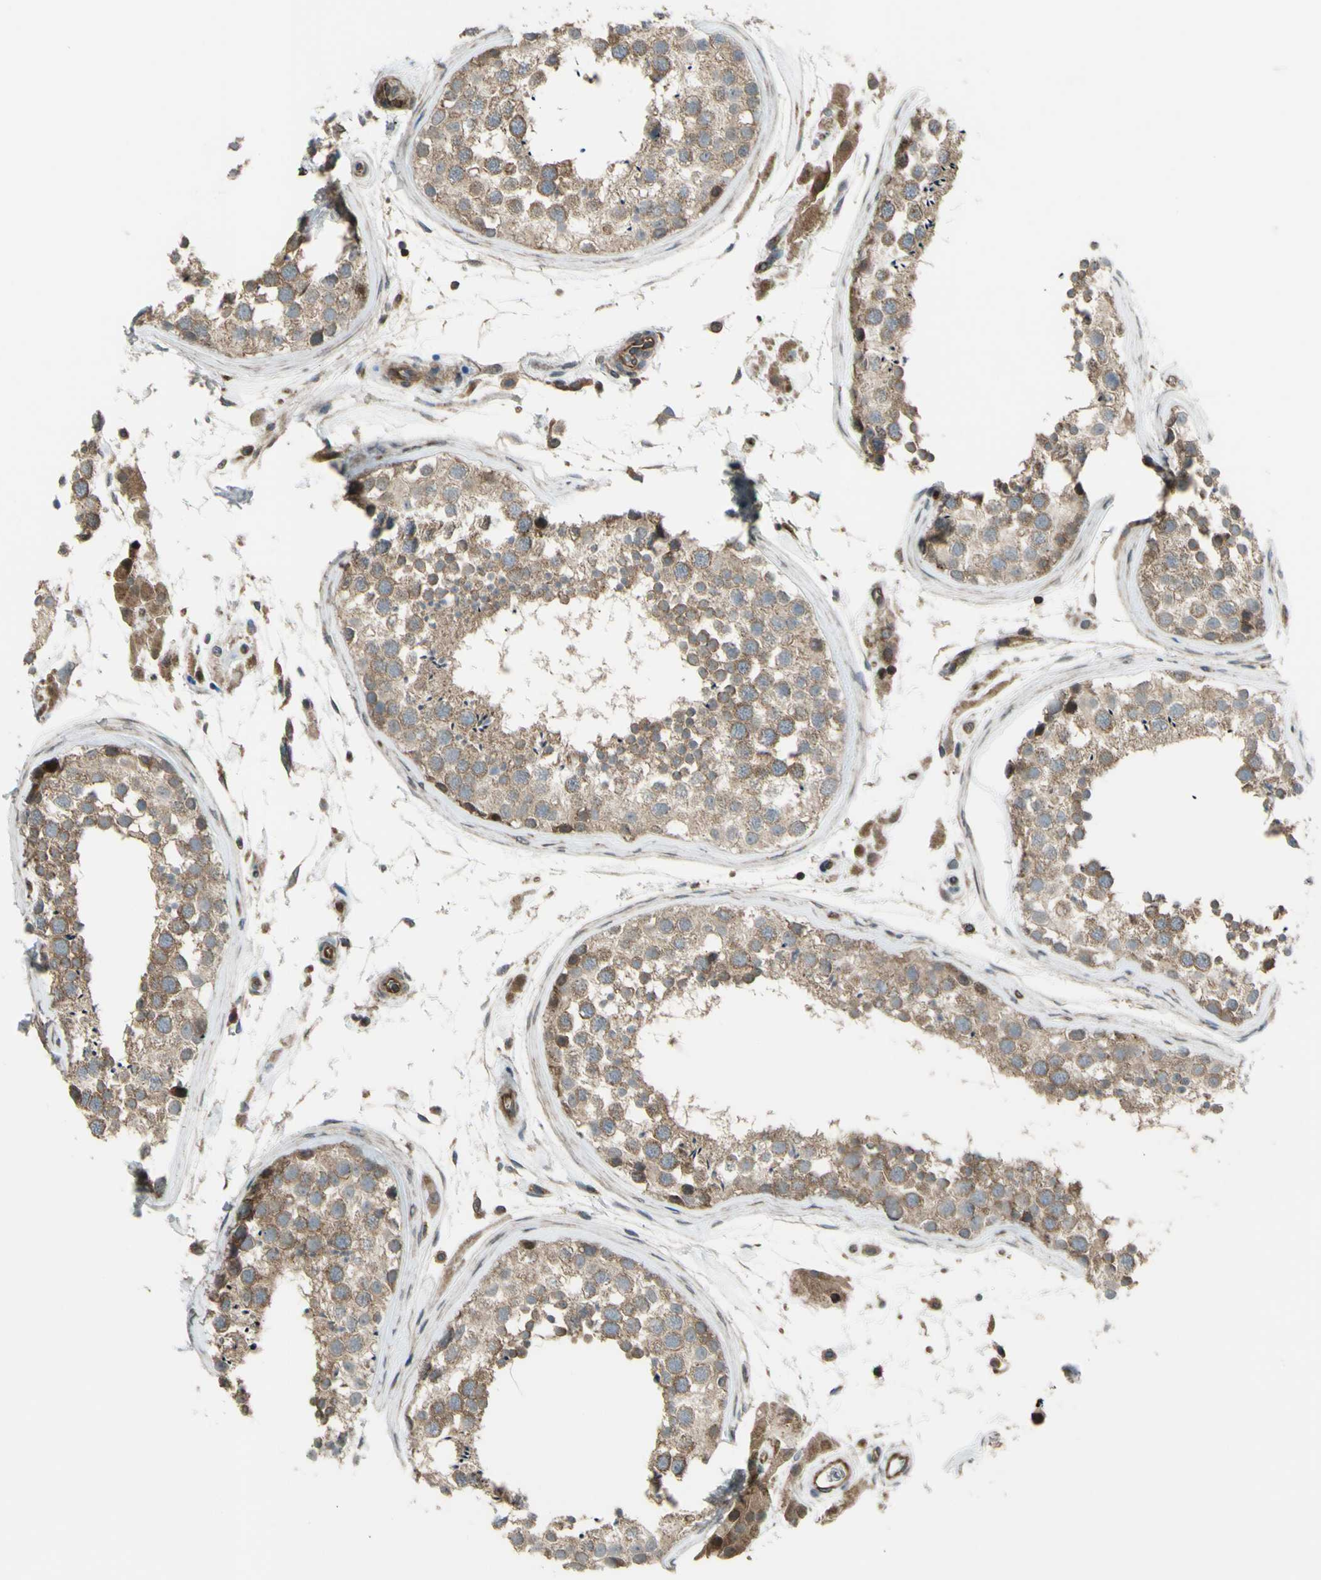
{"staining": {"intensity": "weak", "quantity": ">75%", "location": "cytoplasmic/membranous"}, "tissue": "testis", "cell_type": "Cells in seminiferous ducts", "image_type": "normal", "snomed": [{"axis": "morphology", "description": "Normal tissue, NOS"}, {"axis": "topography", "description": "Testis"}], "caption": "A high-resolution image shows IHC staining of unremarkable testis, which exhibits weak cytoplasmic/membranous staining in about >75% of cells in seminiferous ducts. The protein of interest is shown in brown color, while the nuclei are stained blue.", "gene": "FLII", "patient": {"sex": "male", "age": 46}}